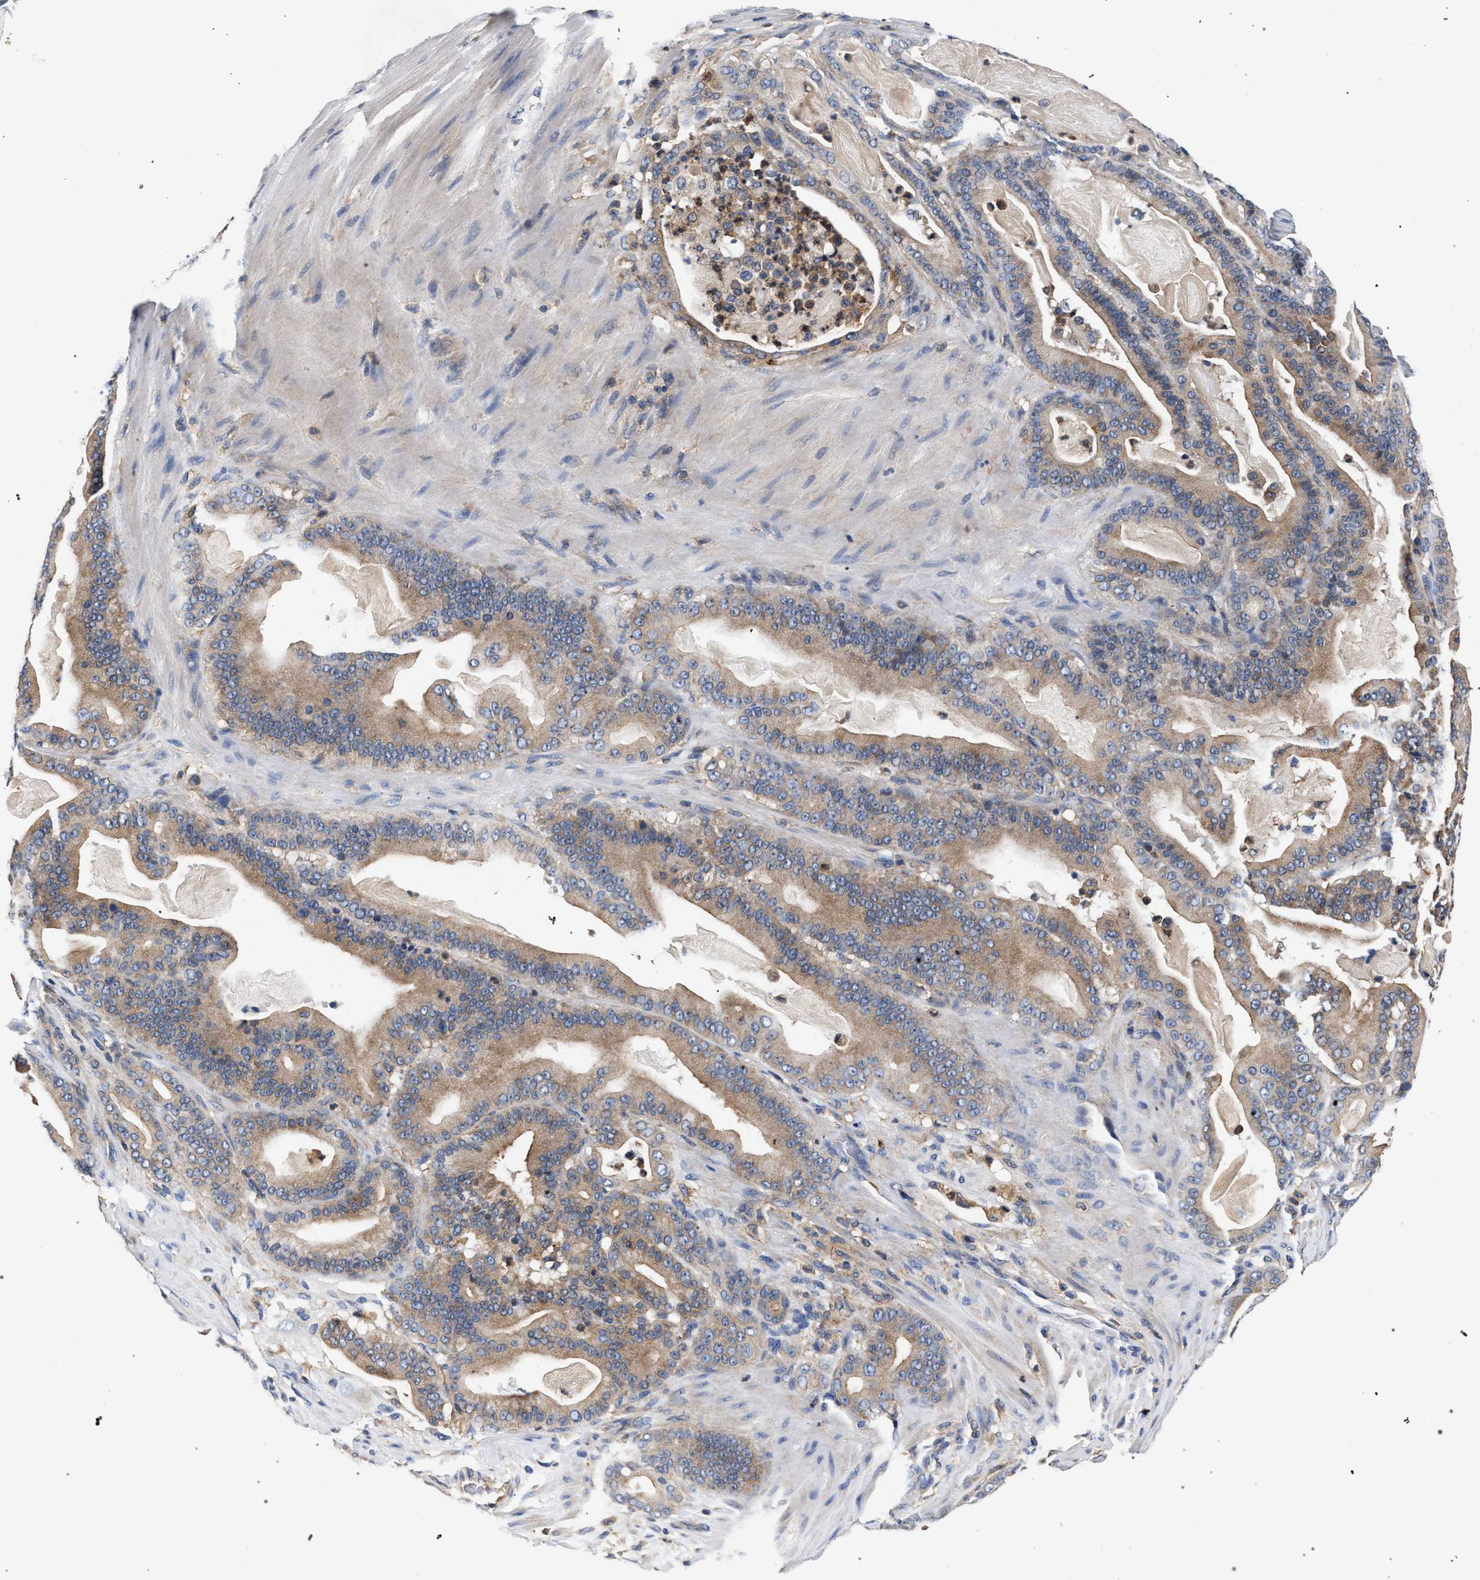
{"staining": {"intensity": "weak", "quantity": ">75%", "location": "cytoplasmic/membranous"}, "tissue": "pancreatic cancer", "cell_type": "Tumor cells", "image_type": "cancer", "snomed": [{"axis": "morphology", "description": "Adenocarcinoma, NOS"}, {"axis": "topography", "description": "Pancreas"}], "caption": "DAB (3,3'-diaminobenzidine) immunohistochemical staining of human pancreatic adenocarcinoma displays weak cytoplasmic/membranous protein positivity in approximately >75% of tumor cells.", "gene": "LASP1", "patient": {"sex": "male", "age": 63}}